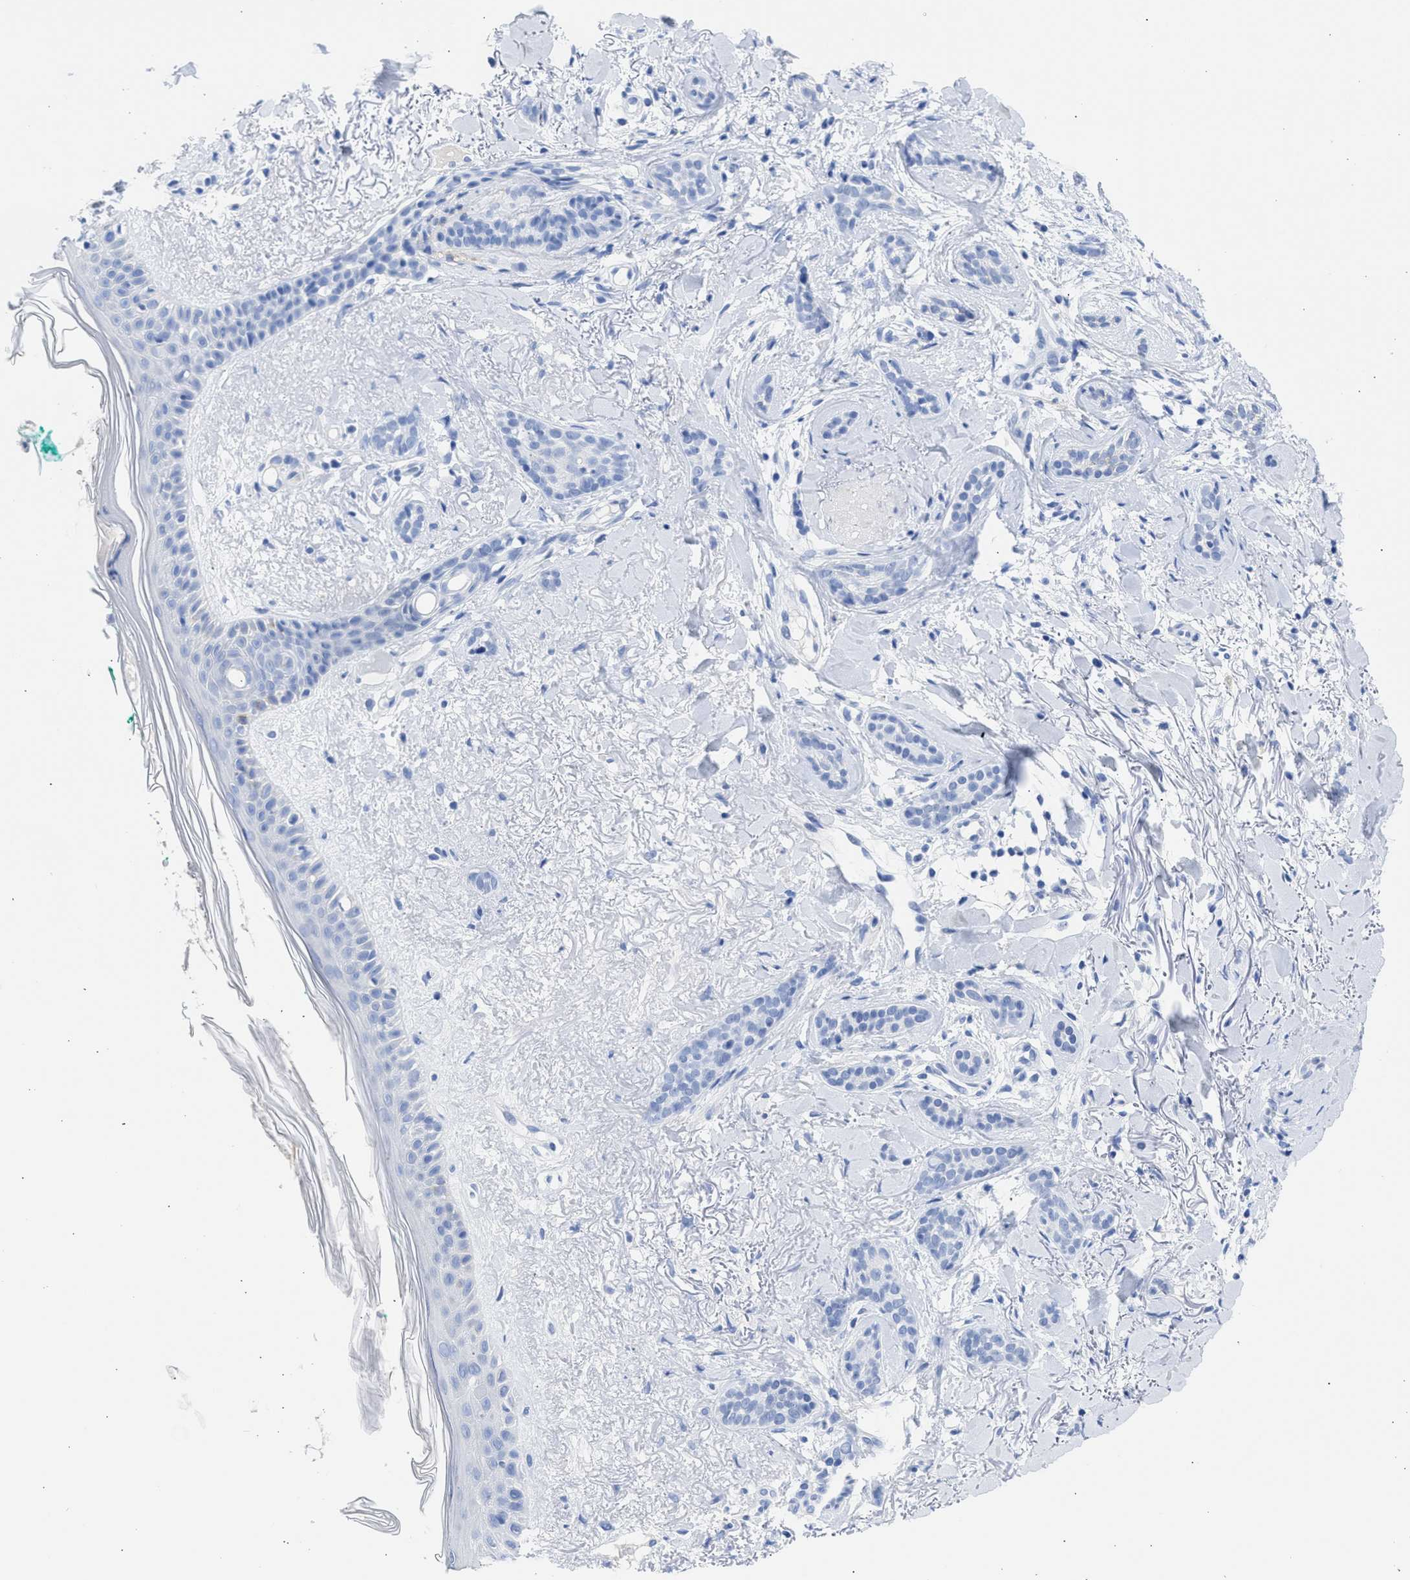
{"staining": {"intensity": "negative", "quantity": "none", "location": "none"}, "tissue": "skin cancer", "cell_type": "Tumor cells", "image_type": "cancer", "snomed": [{"axis": "morphology", "description": "Basal cell carcinoma"}, {"axis": "morphology", "description": "Adnexal tumor, benign"}, {"axis": "topography", "description": "Skin"}], "caption": "Tumor cells show no significant protein staining in basal cell carcinoma (skin).", "gene": "NCAM1", "patient": {"sex": "female", "age": 42}}